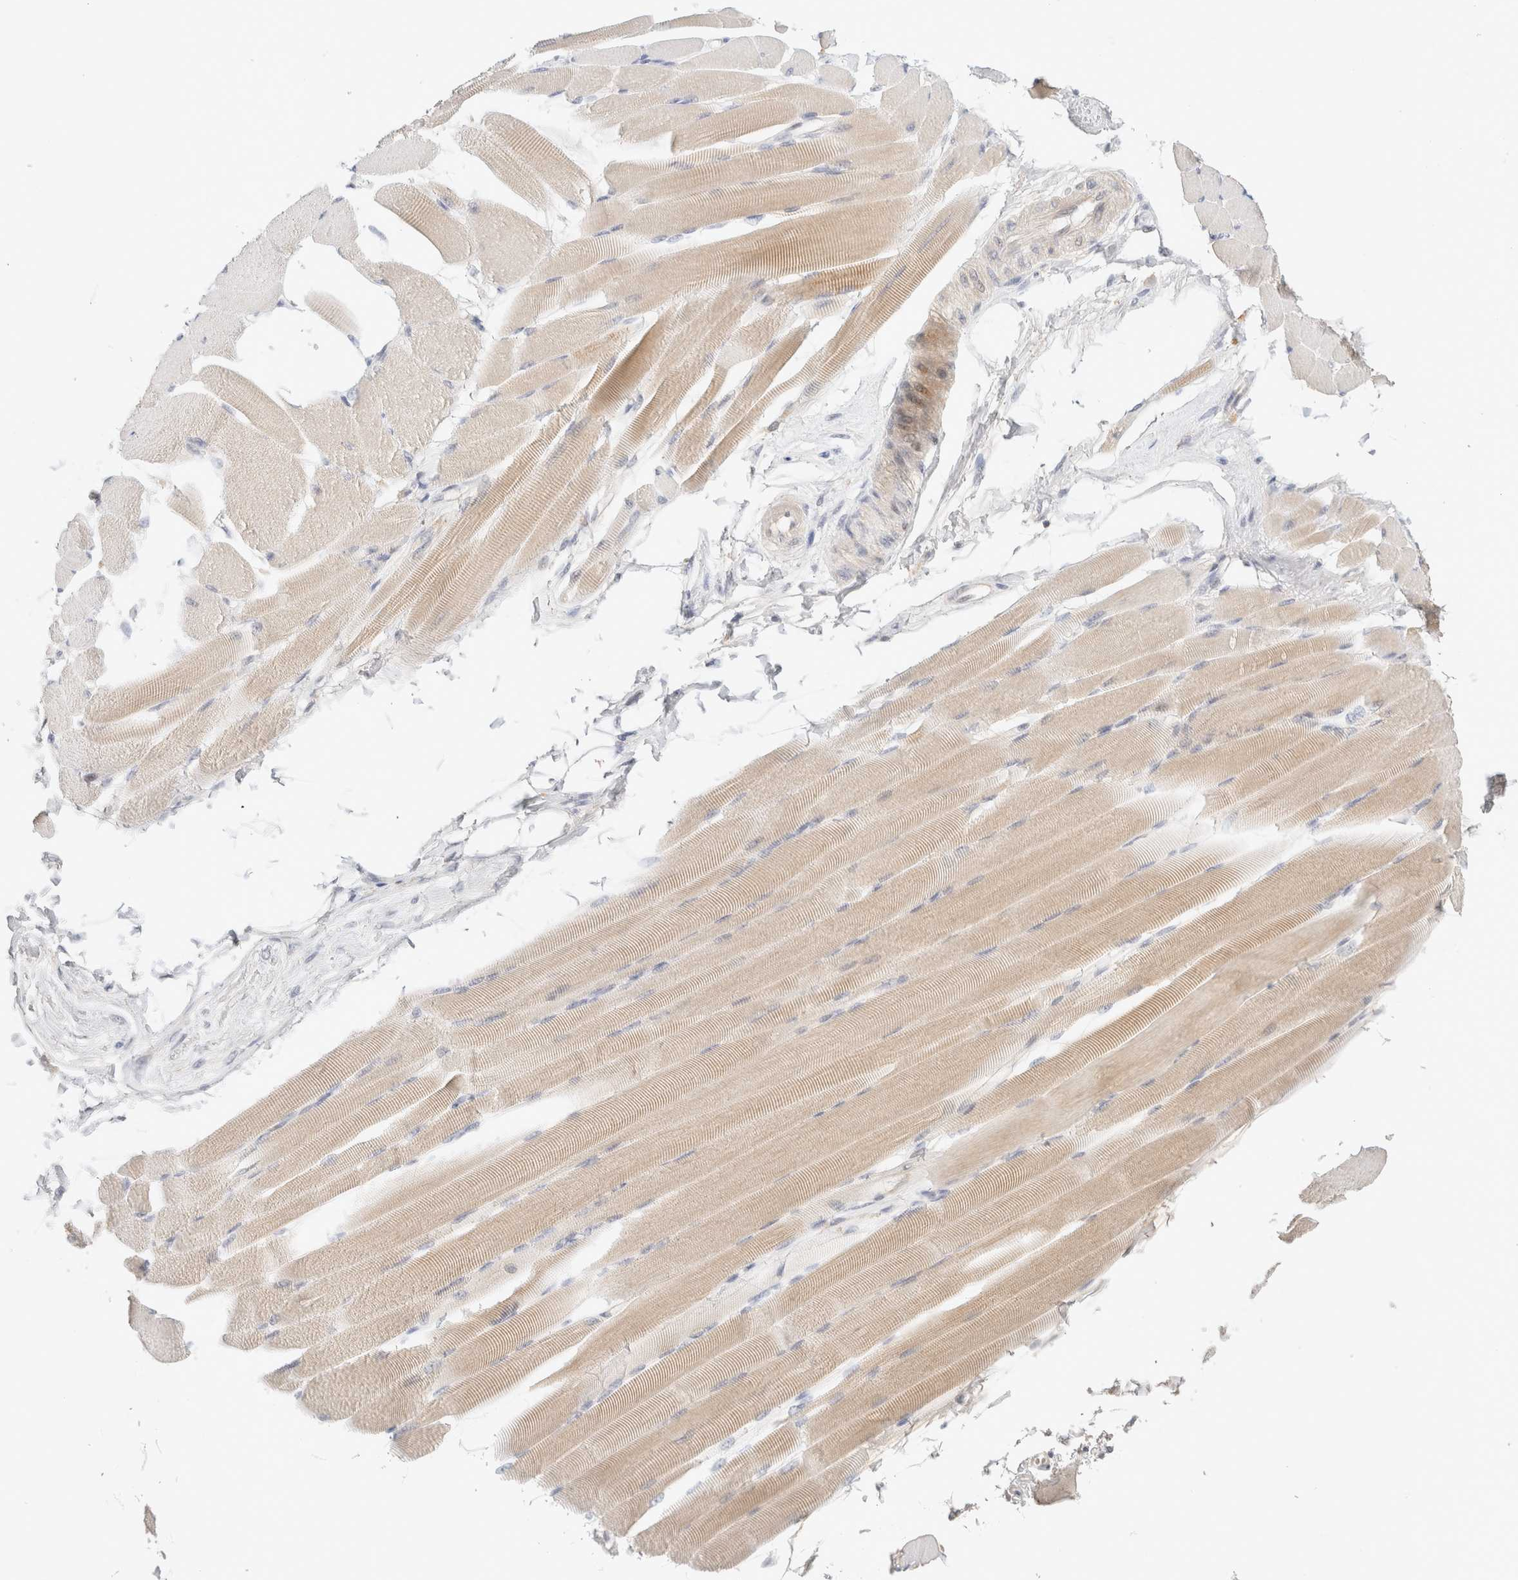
{"staining": {"intensity": "weak", "quantity": ">75%", "location": "cytoplasmic/membranous"}, "tissue": "skeletal muscle", "cell_type": "Myocytes", "image_type": "normal", "snomed": [{"axis": "morphology", "description": "Normal tissue, NOS"}, {"axis": "topography", "description": "Skeletal muscle"}, {"axis": "topography", "description": "Peripheral nerve tissue"}], "caption": "Immunohistochemistry (IHC) (DAB) staining of unremarkable human skeletal muscle demonstrates weak cytoplasmic/membranous protein positivity in approximately >75% of myocytes. The staining is performed using DAB brown chromogen to label protein expression. The nuclei are counter-stained blue using hematoxylin.", "gene": "MRM3", "patient": {"sex": "female", "age": 84}}